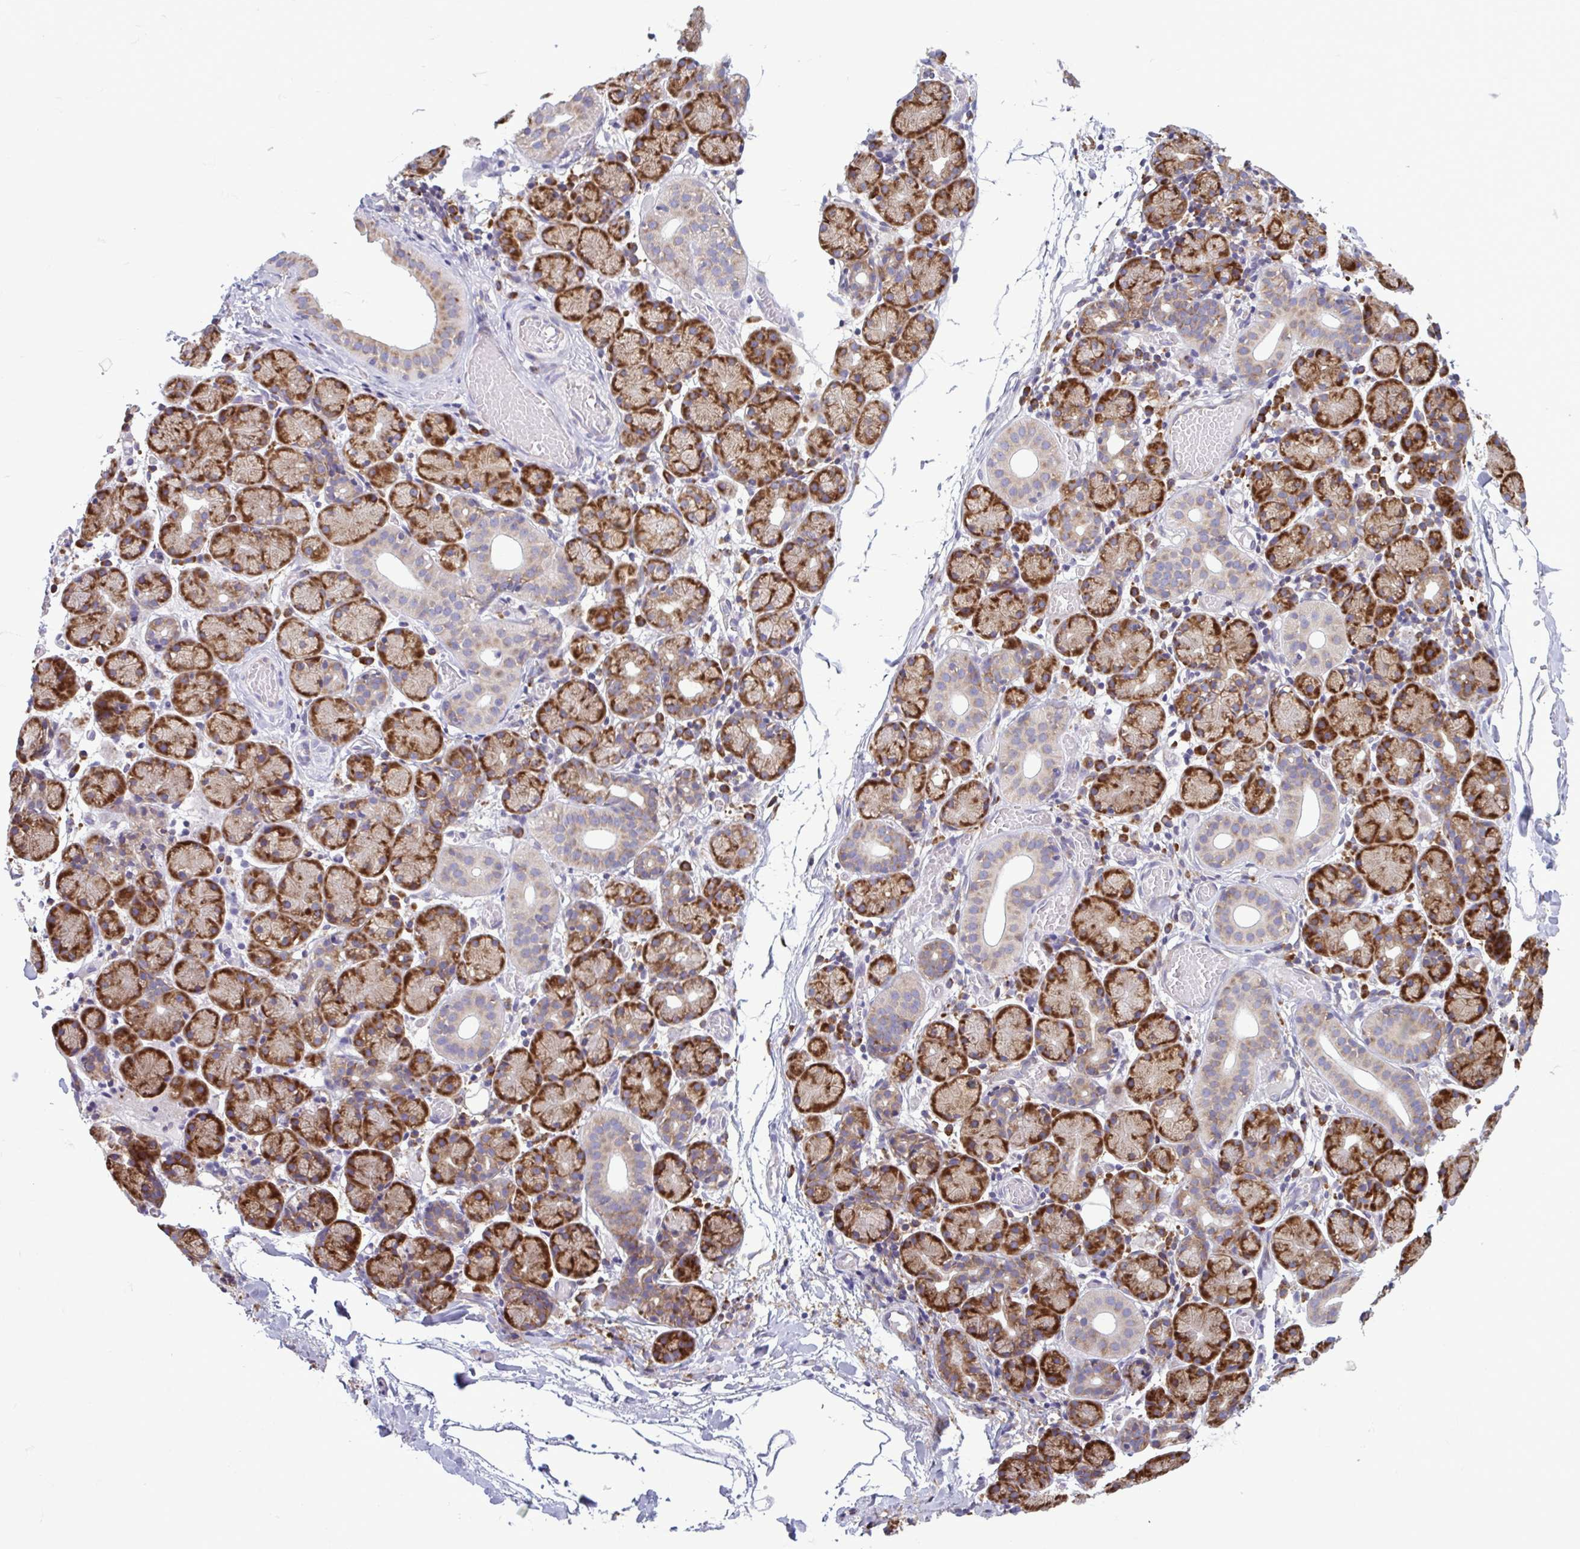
{"staining": {"intensity": "strong", "quantity": "25%-75%", "location": "cytoplasmic/membranous"}, "tissue": "salivary gland", "cell_type": "Glandular cells", "image_type": "normal", "snomed": [{"axis": "morphology", "description": "Normal tissue, NOS"}, {"axis": "topography", "description": "Salivary gland"}], "caption": "IHC of normal human salivary gland shows high levels of strong cytoplasmic/membranous staining in about 25%-75% of glandular cells.", "gene": "RPS16", "patient": {"sex": "female", "age": 24}}